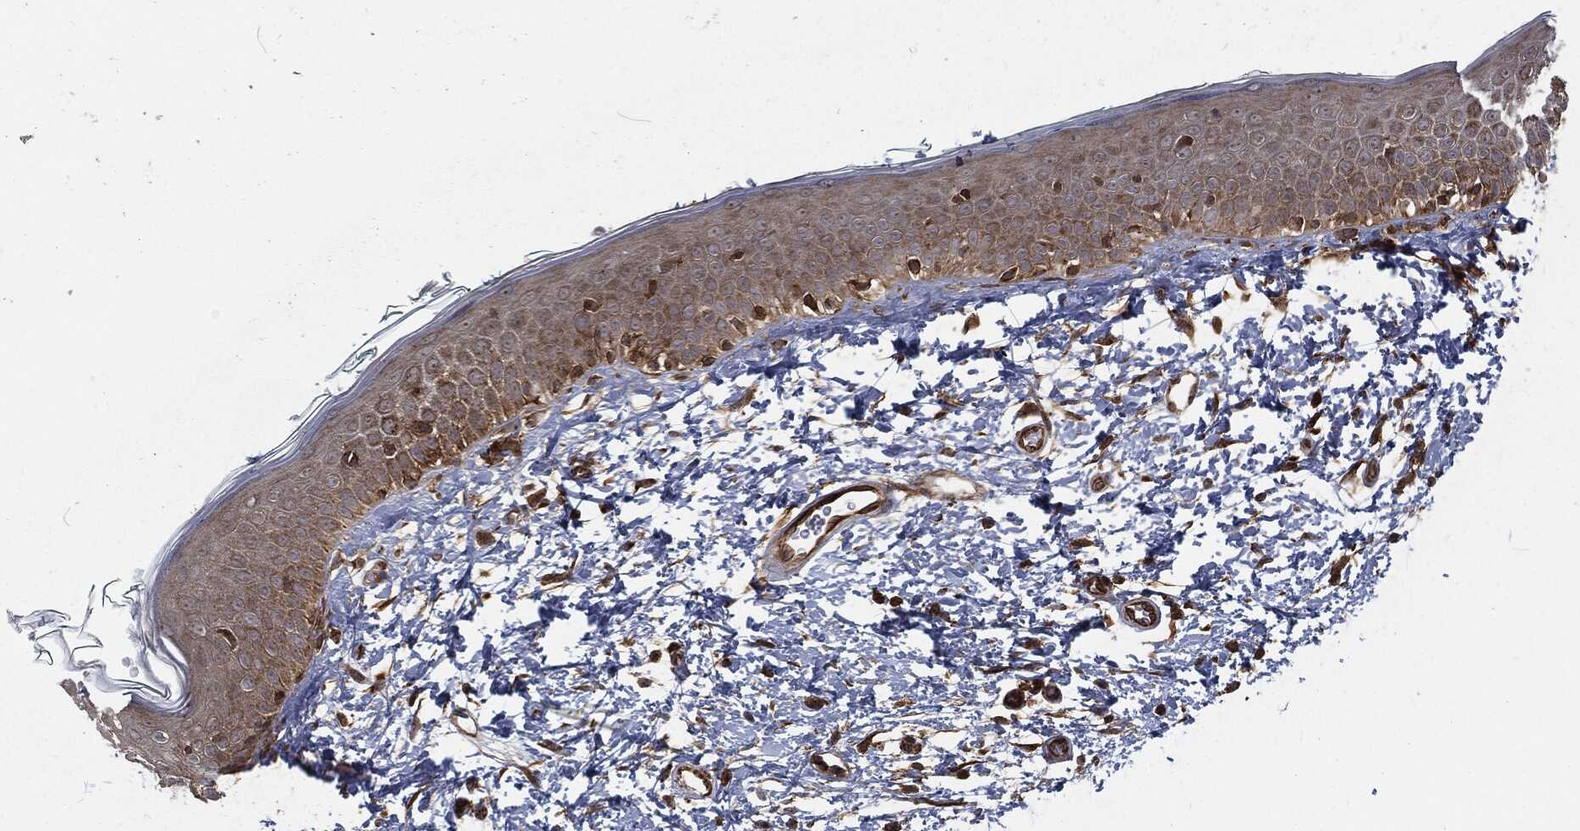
{"staining": {"intensity": "strong", "quantity": "<25%", "location": "cytoplasmic/membranous"}, "tissue": "skin", "cell_type": "Fibroblasts", "image_type": "normal", "snomed": [{"axis": "morphology", "description": "Normal tissue, NOS"}, {"axis": "morphology", "description": "Basal cell carcinoma"}, {"axis": "topography", "description": "Skin"}], "caption": "The histopathology image reveals a brown stain indicating the presence of a protein in the cytoplasmic/membranous of fibroblasts in skin. The staining was performed using DAB, with brown indicating positive protein expression. Nuclei are stained blue with hematoxylin.", "gene": "RFTN1", "patient": {"sex": "male", "age": 33}}